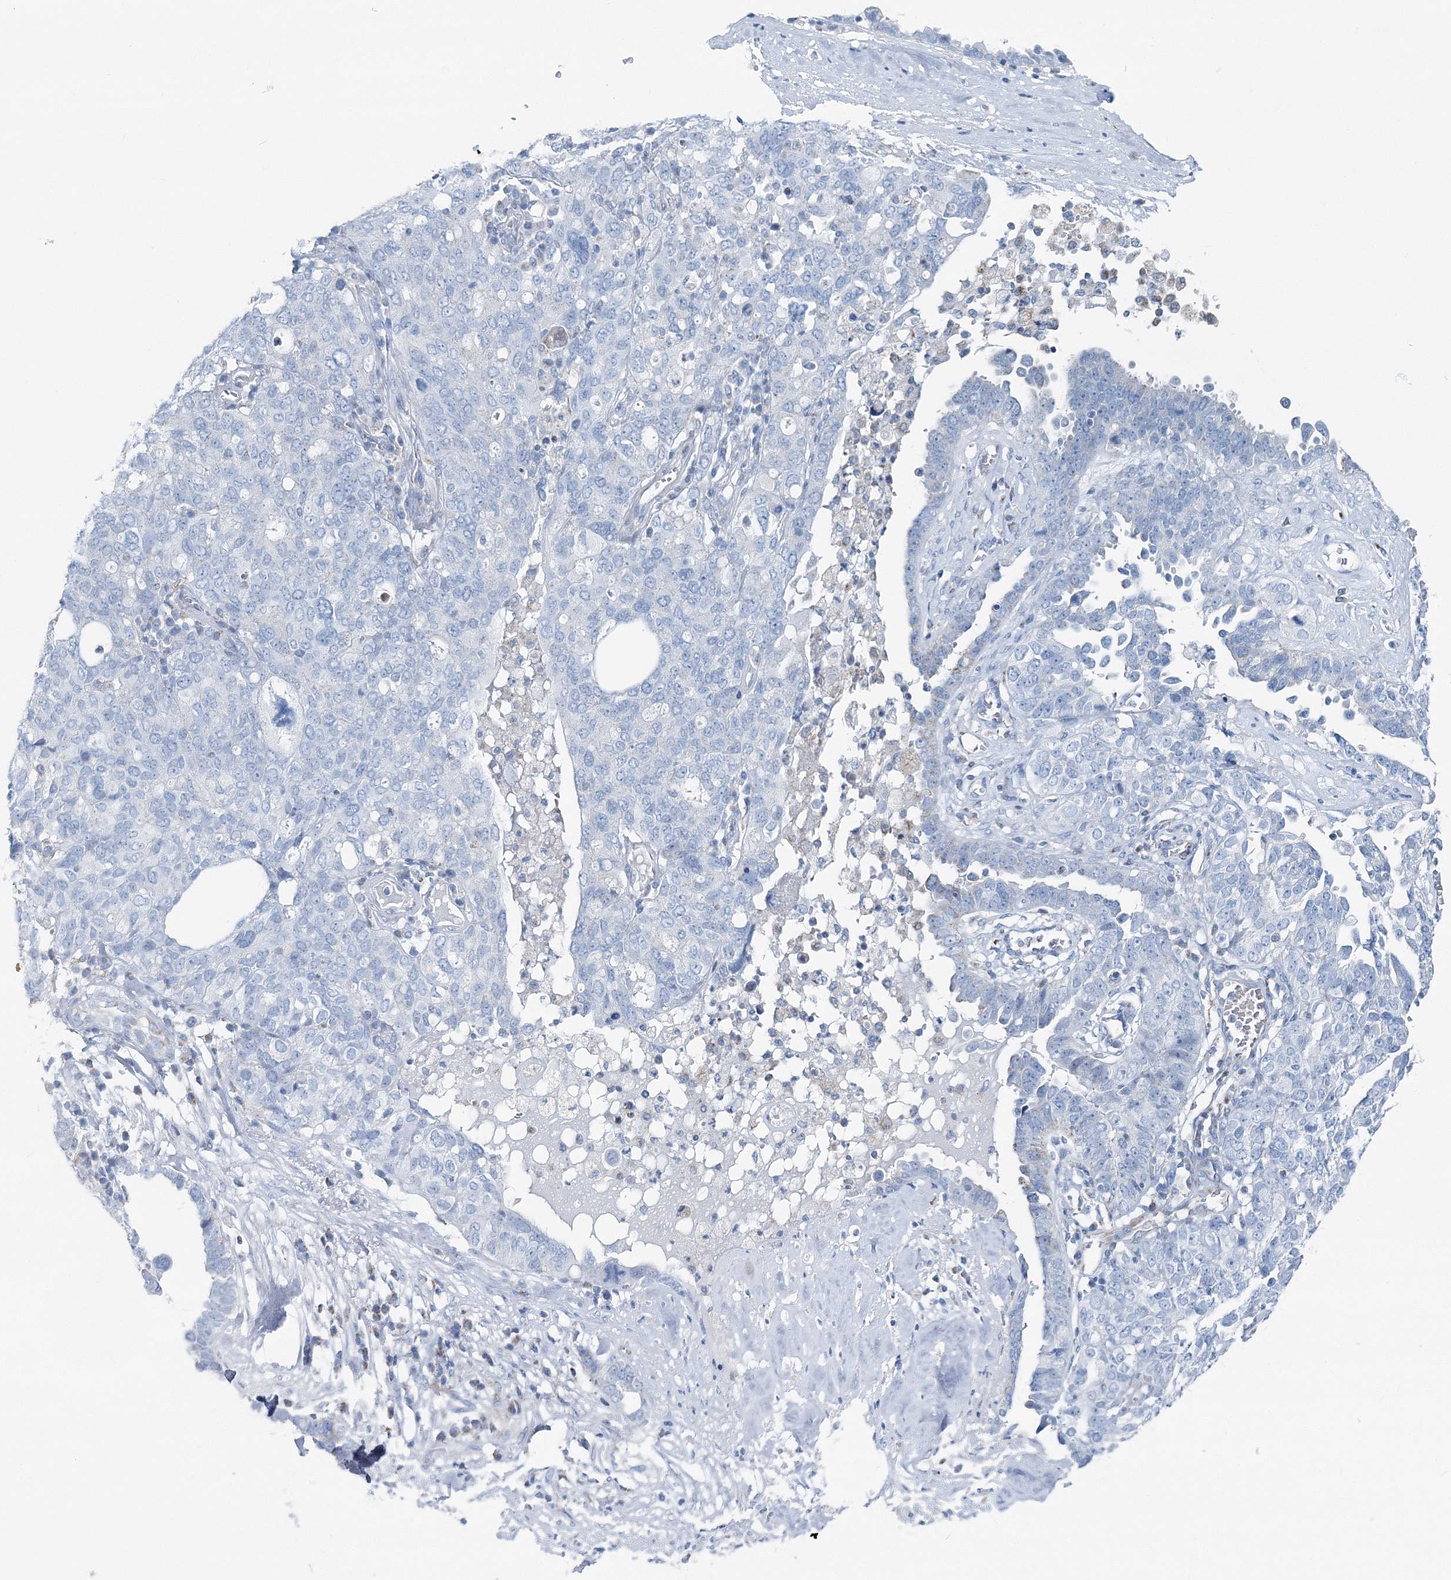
{"staining": {"intensity": "negative", "quantity": "none", "location": "none"}, "tissue": "ovarian cancer", "cell_type": "Tumor cells", "image_type": "cancer", "snomed": [{"axis": "morphology", "description": "Carcinoma, endometroid"}, {"axis": "topography", "description": "Ovary"}], "caption": "Immunohistochemistry (IHC) photomicrograph of human endometroid carcinoma (ovarian) stained for a protein (brown), which demonstrates no staining in tumor cells.", "gene": "GABARAPL2", "patient": {"sex": "female", "age": 62}}